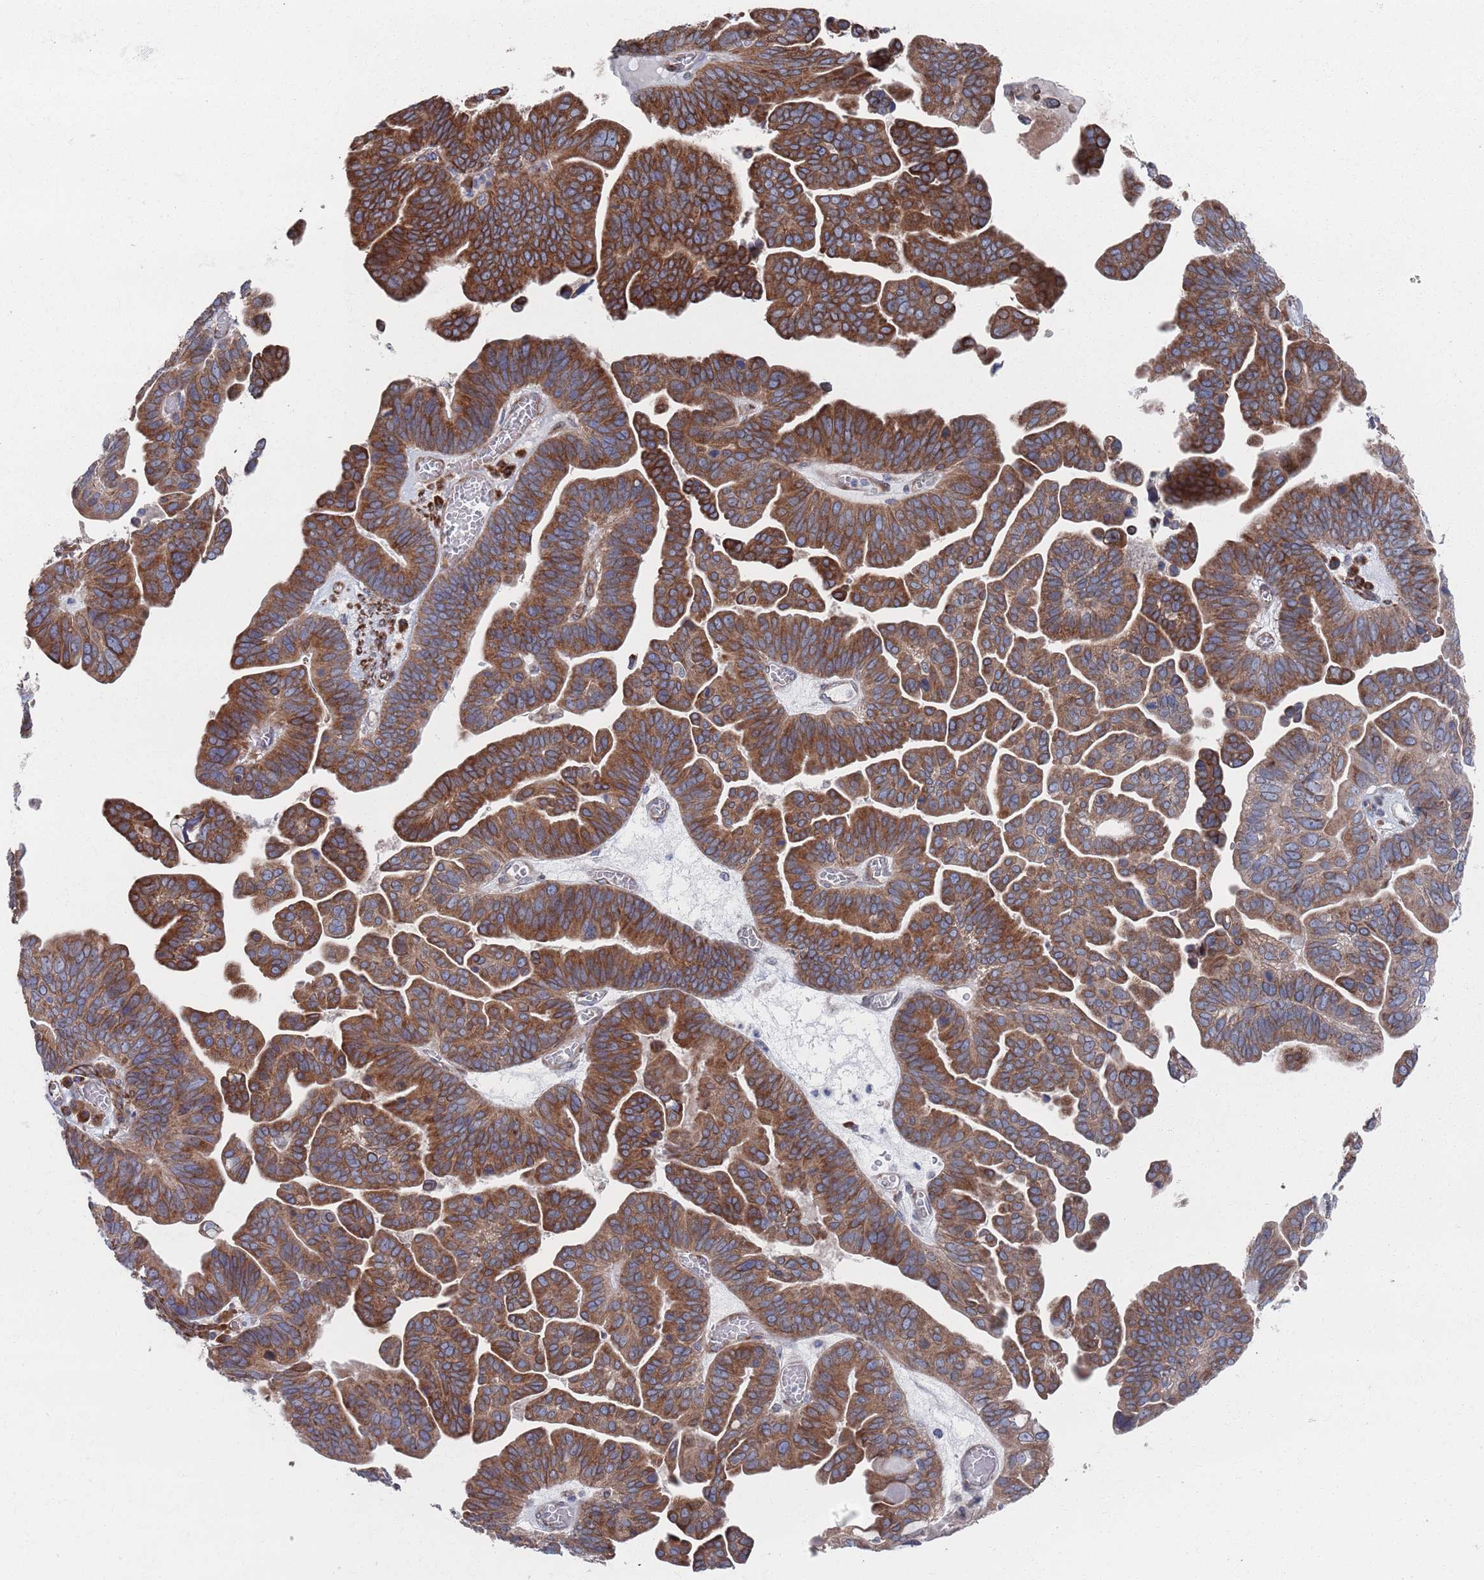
{"staining": {"intensity": "strong", "quantity": ">75%", "location": "cytoplasmic/membranous"}, "tissue": "ovarian cancer", "cell_type": "Tumor cells", "image_type": "cancer", "snomed": [{"axis": "morphology", "description": "Cystadenocarcinoma, serous, NOS"}, {"axis": "topography", "description": "Ovary"}], "caption": "Immunohistochemical staining of ovarian cancer displays strong cytoplasmic/membranous protein staining in about >75% of tumor cells.", "gene": "CCDC106", "patient": {"sex": "female", "age": 56}}